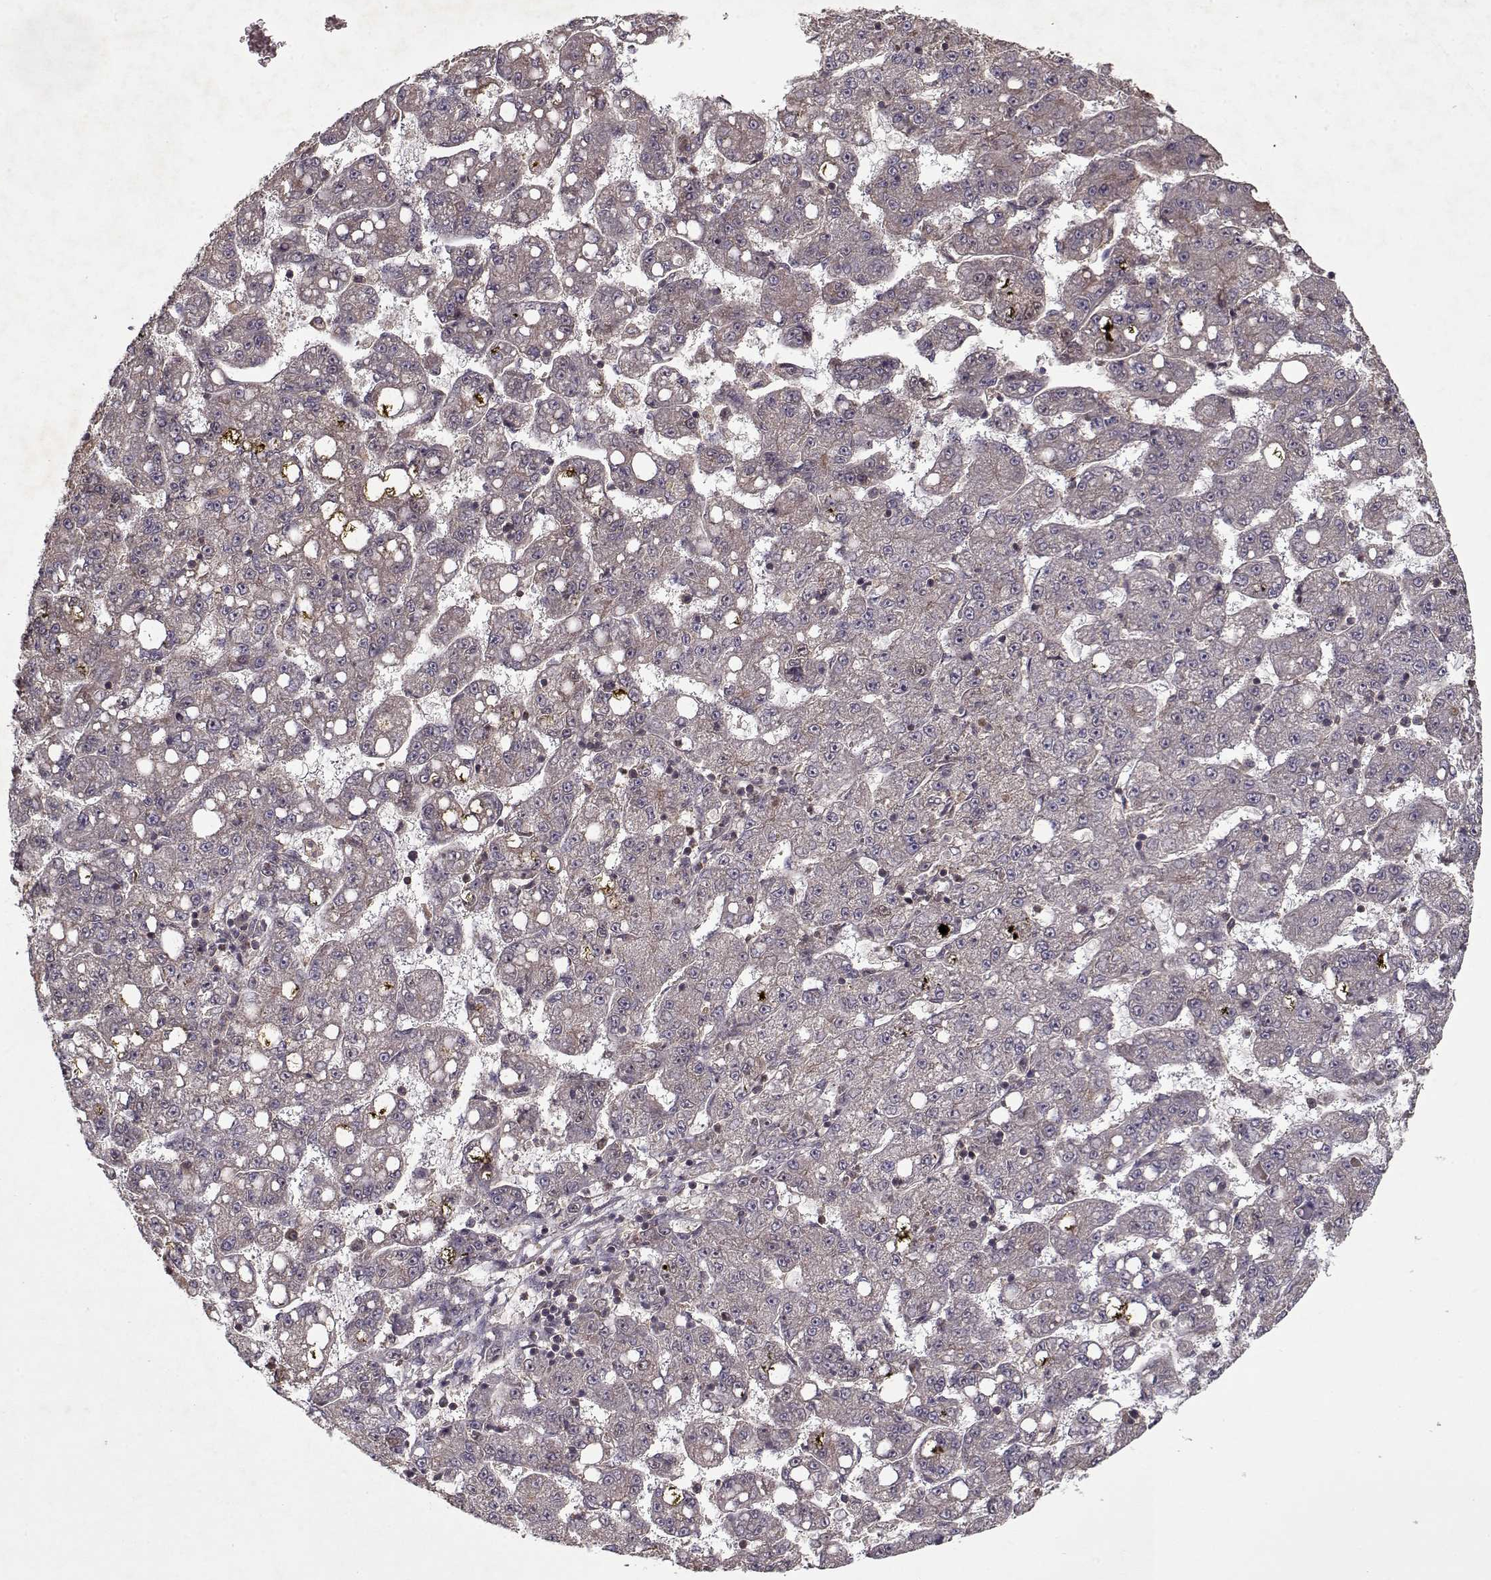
{"staining": {"intensity": "negative", "quantity": "none", "location": "none"}, "tissue": "liver cancer", "cell_type": "Tumor cells", "image_type": "cancer", "snomed": [{"axis": "morphology", "description": "Carcinoma, Hepatocellular, NOS"}, {"axis": "topography", "description": "Liver"}], "caption": "Tumor cells show no significant expression in liver hepatocellular carcinoma.", "gene": "PPP1R12A", "patient": {"sex": "female", "age": 65}}